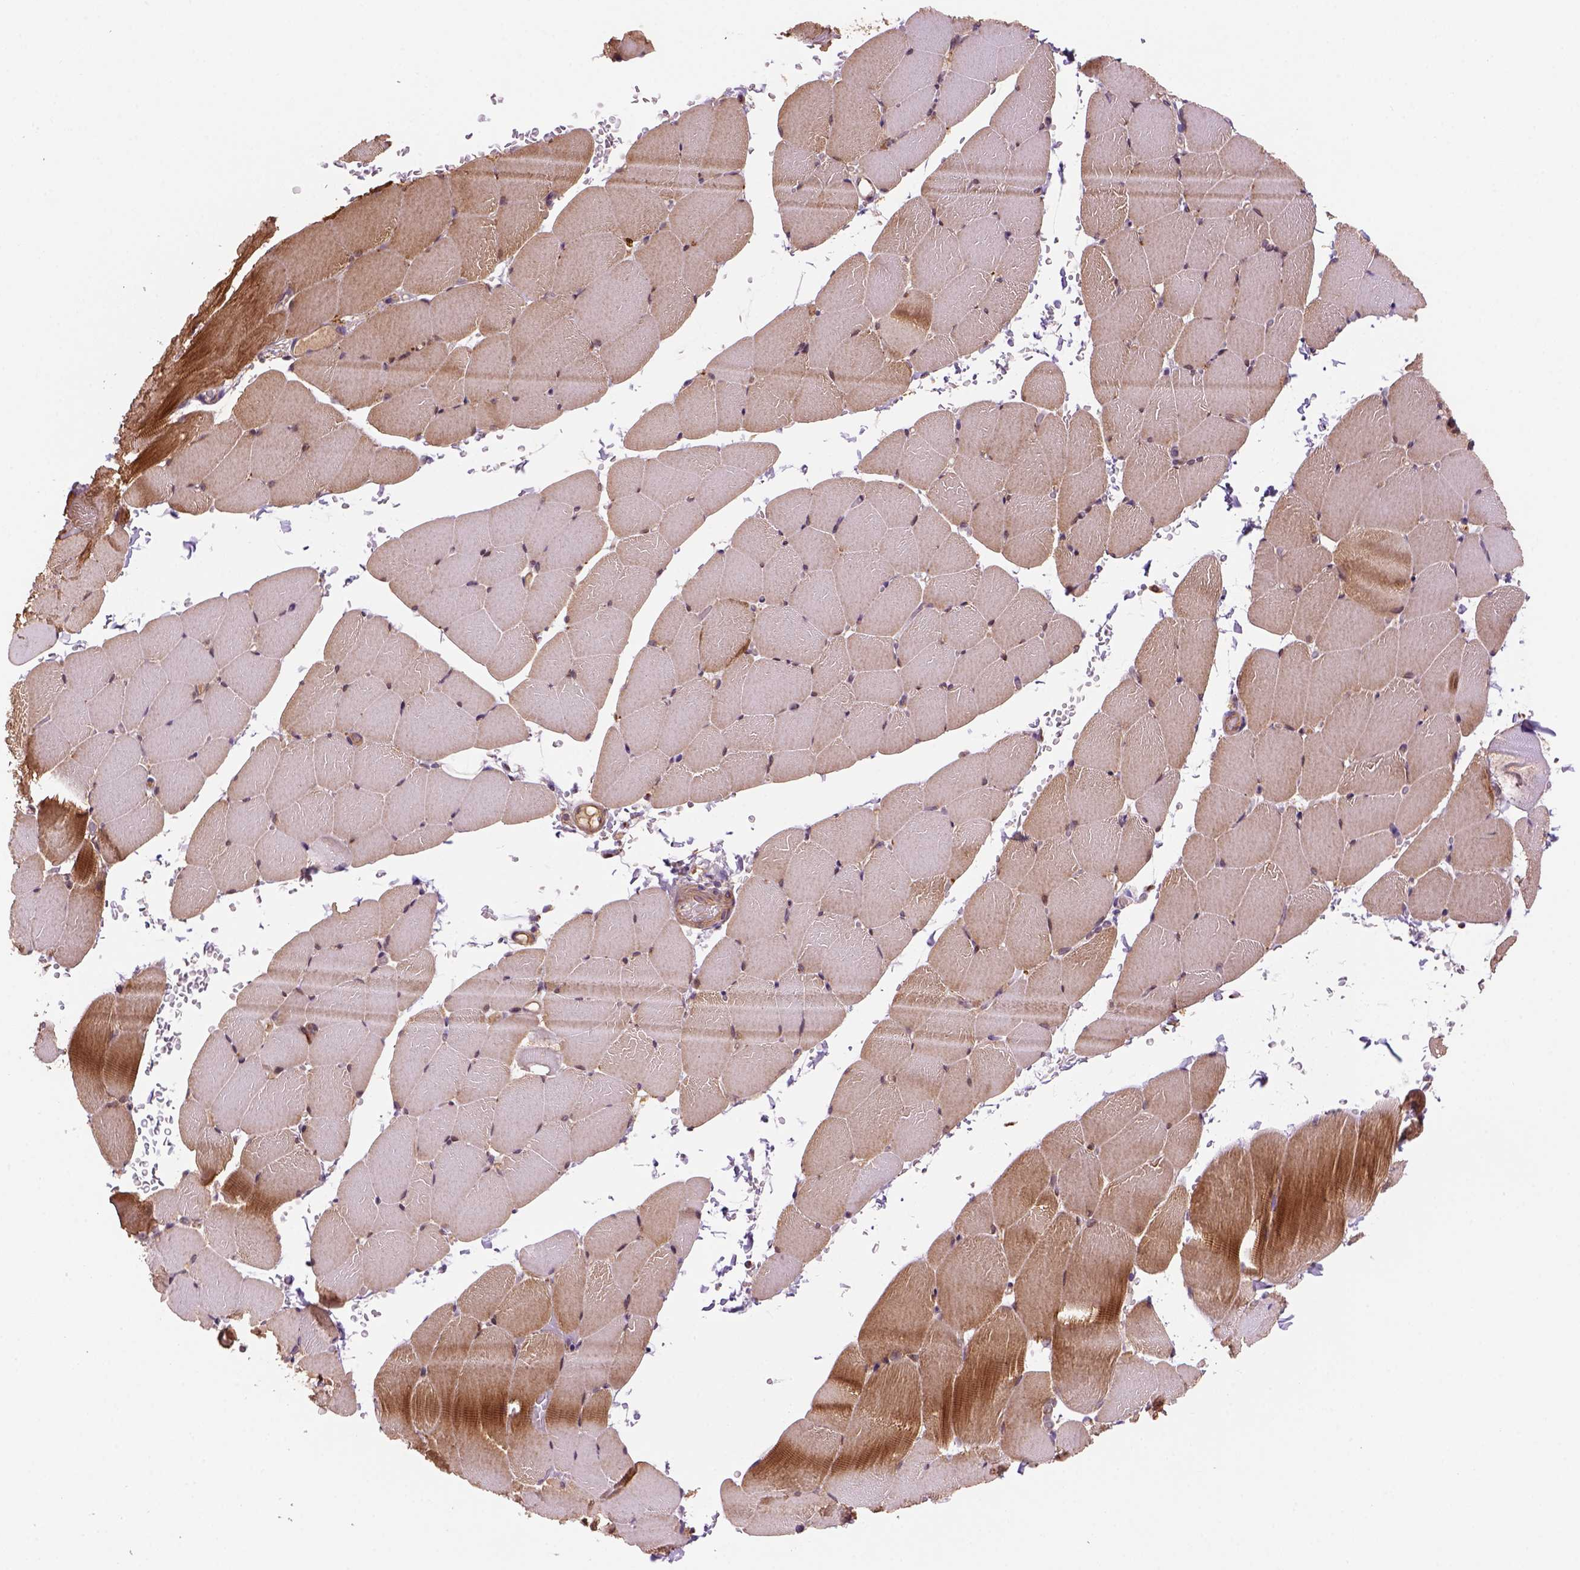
{"staining": {"intensity": "moderate", "quantity": "<25%", "location": "cytoplasmic/membranous"}, "tissue": "skeletal muscle", "cell_type": "Myocytes", "image_type": "normal", "snomed": [{"axis": "morphology", "description": "Normal tissue, NOS"}, {"axis": "topography", "description": "Skeletal muscle"}], "caption": "This is an image of immunohistochemistry staining of unremarkable skeletal muscle, which shows moderate positivity in the cytoplasmic/membranous of myocytes.", "gene": "WARS2", "patient": {"sex": "female", "age": 37}}